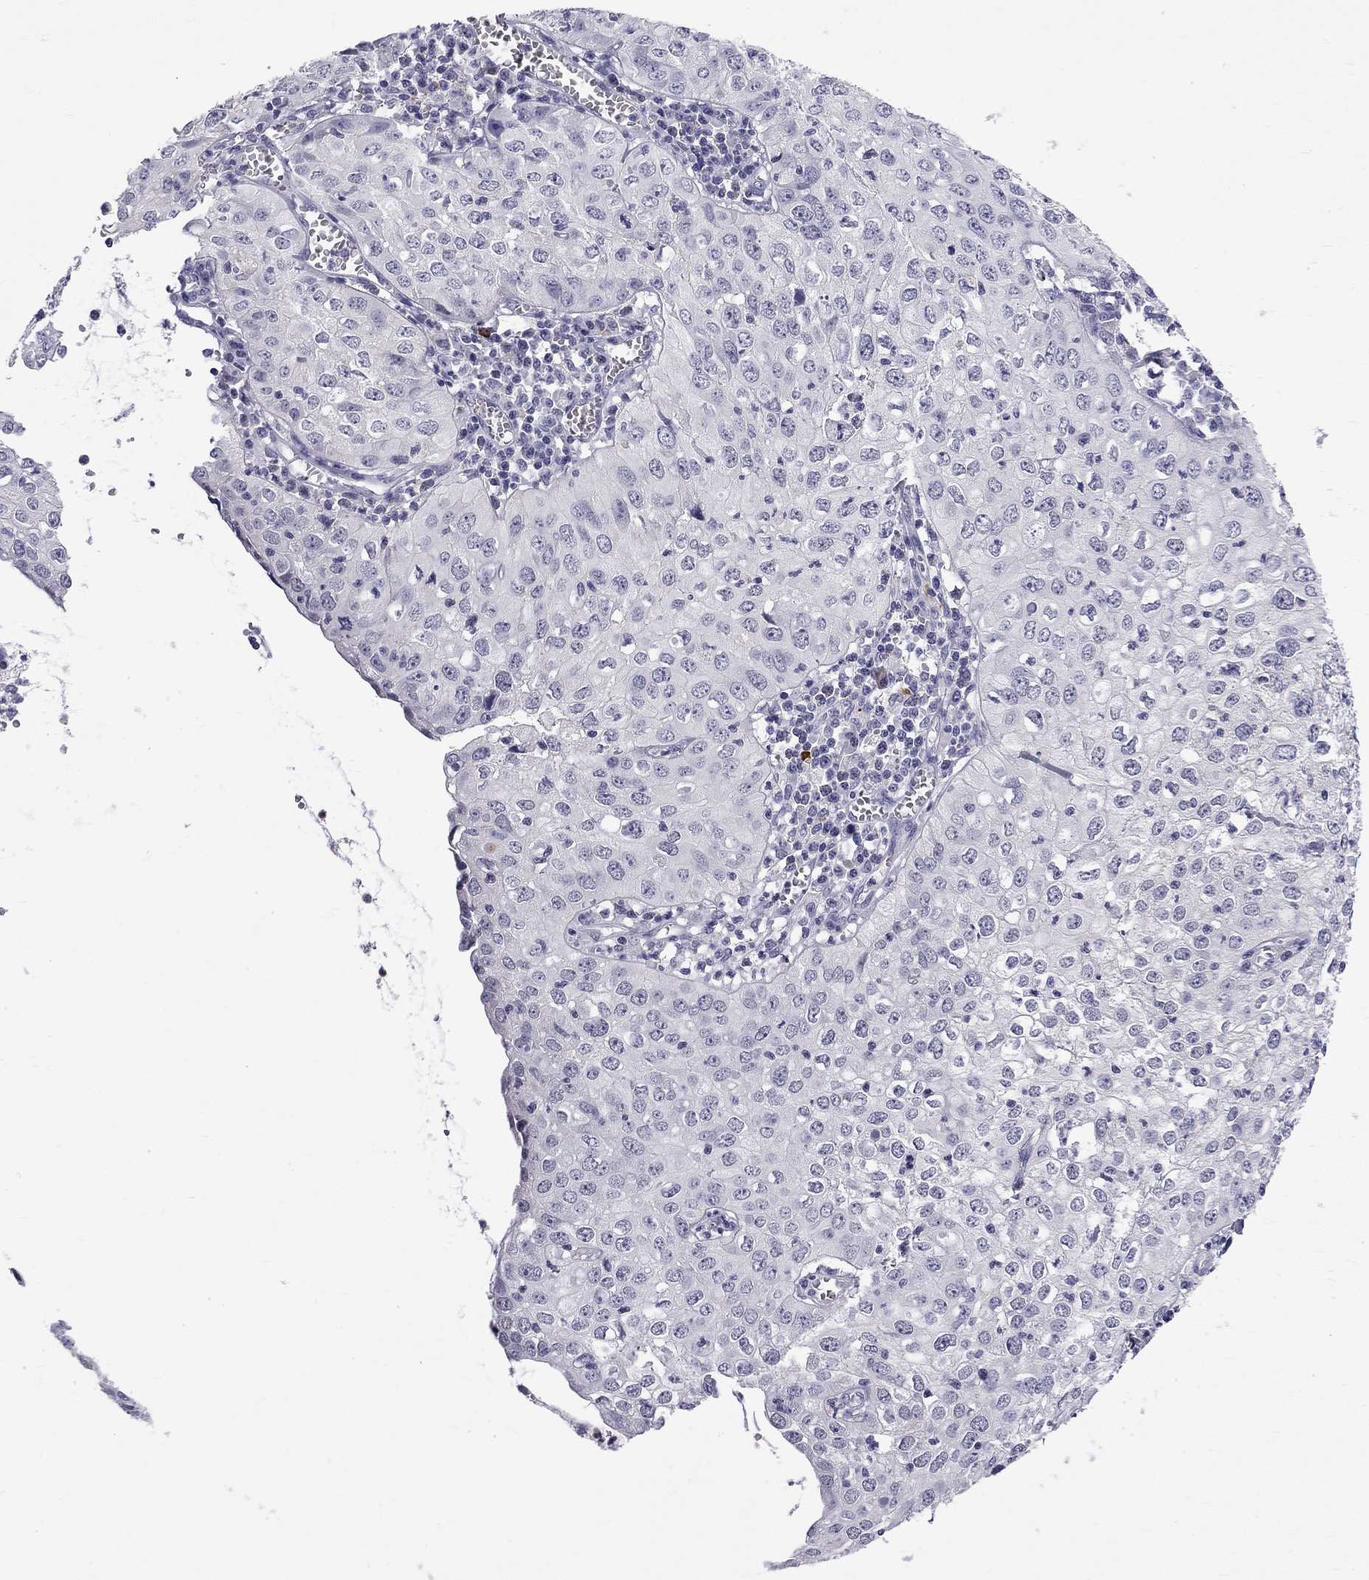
{"staining": {"intensity": "negative", "quantity": "none", "location": "none"}, "tissue": "cervical cancer", "cell_type": "Tumor cells", "image_type": "cancer", "snomed": [{"axis": "morphology", "description": "Squamous cell carcinoma, NOS"}, {"axis": "topography", "description": "Cervix"}], "caption": "There is no significant staining in tumor cells of squamous cell carcinoma (cervical).", "gene": "RTL9", "patient": {"sex": "female", "age": 24}}